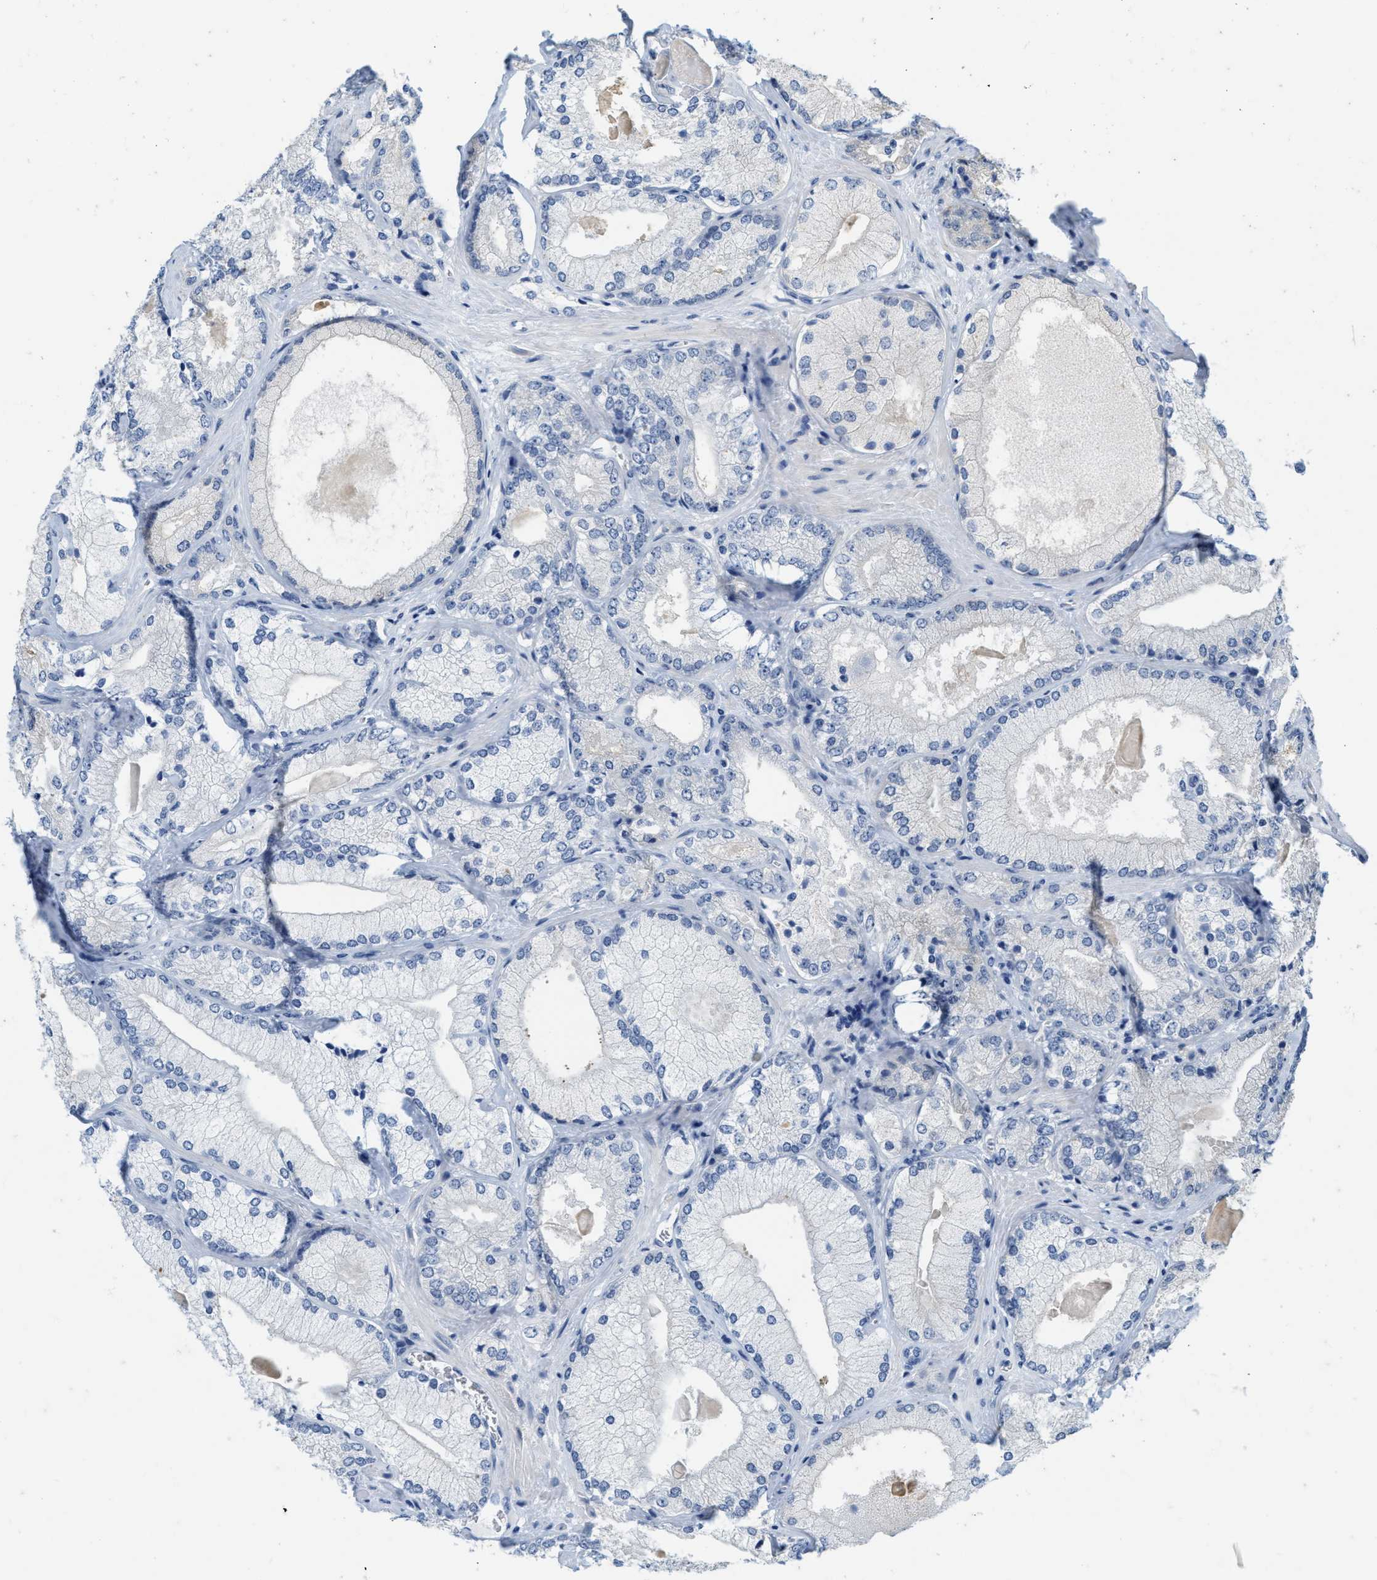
{"staining": {"intensity": "negative", "quantity": "none", "location": "none"}, "tissue": "prostate cancer", "cell_type": "Tumor cells", "image_type": "cancer", "snomed": [{"axis": "morphology", "description": "Adenocarcinoma, Low grade"}, {"axis": "topography", "description": "Prostate"}], "caption": "Immunohistochemical staining of prostate low-grade adenocarcinoma exhibits no significant positivity in tumor cells.", "gene": "ABCB11", "patient": {"sex": "male", "age": 65}}